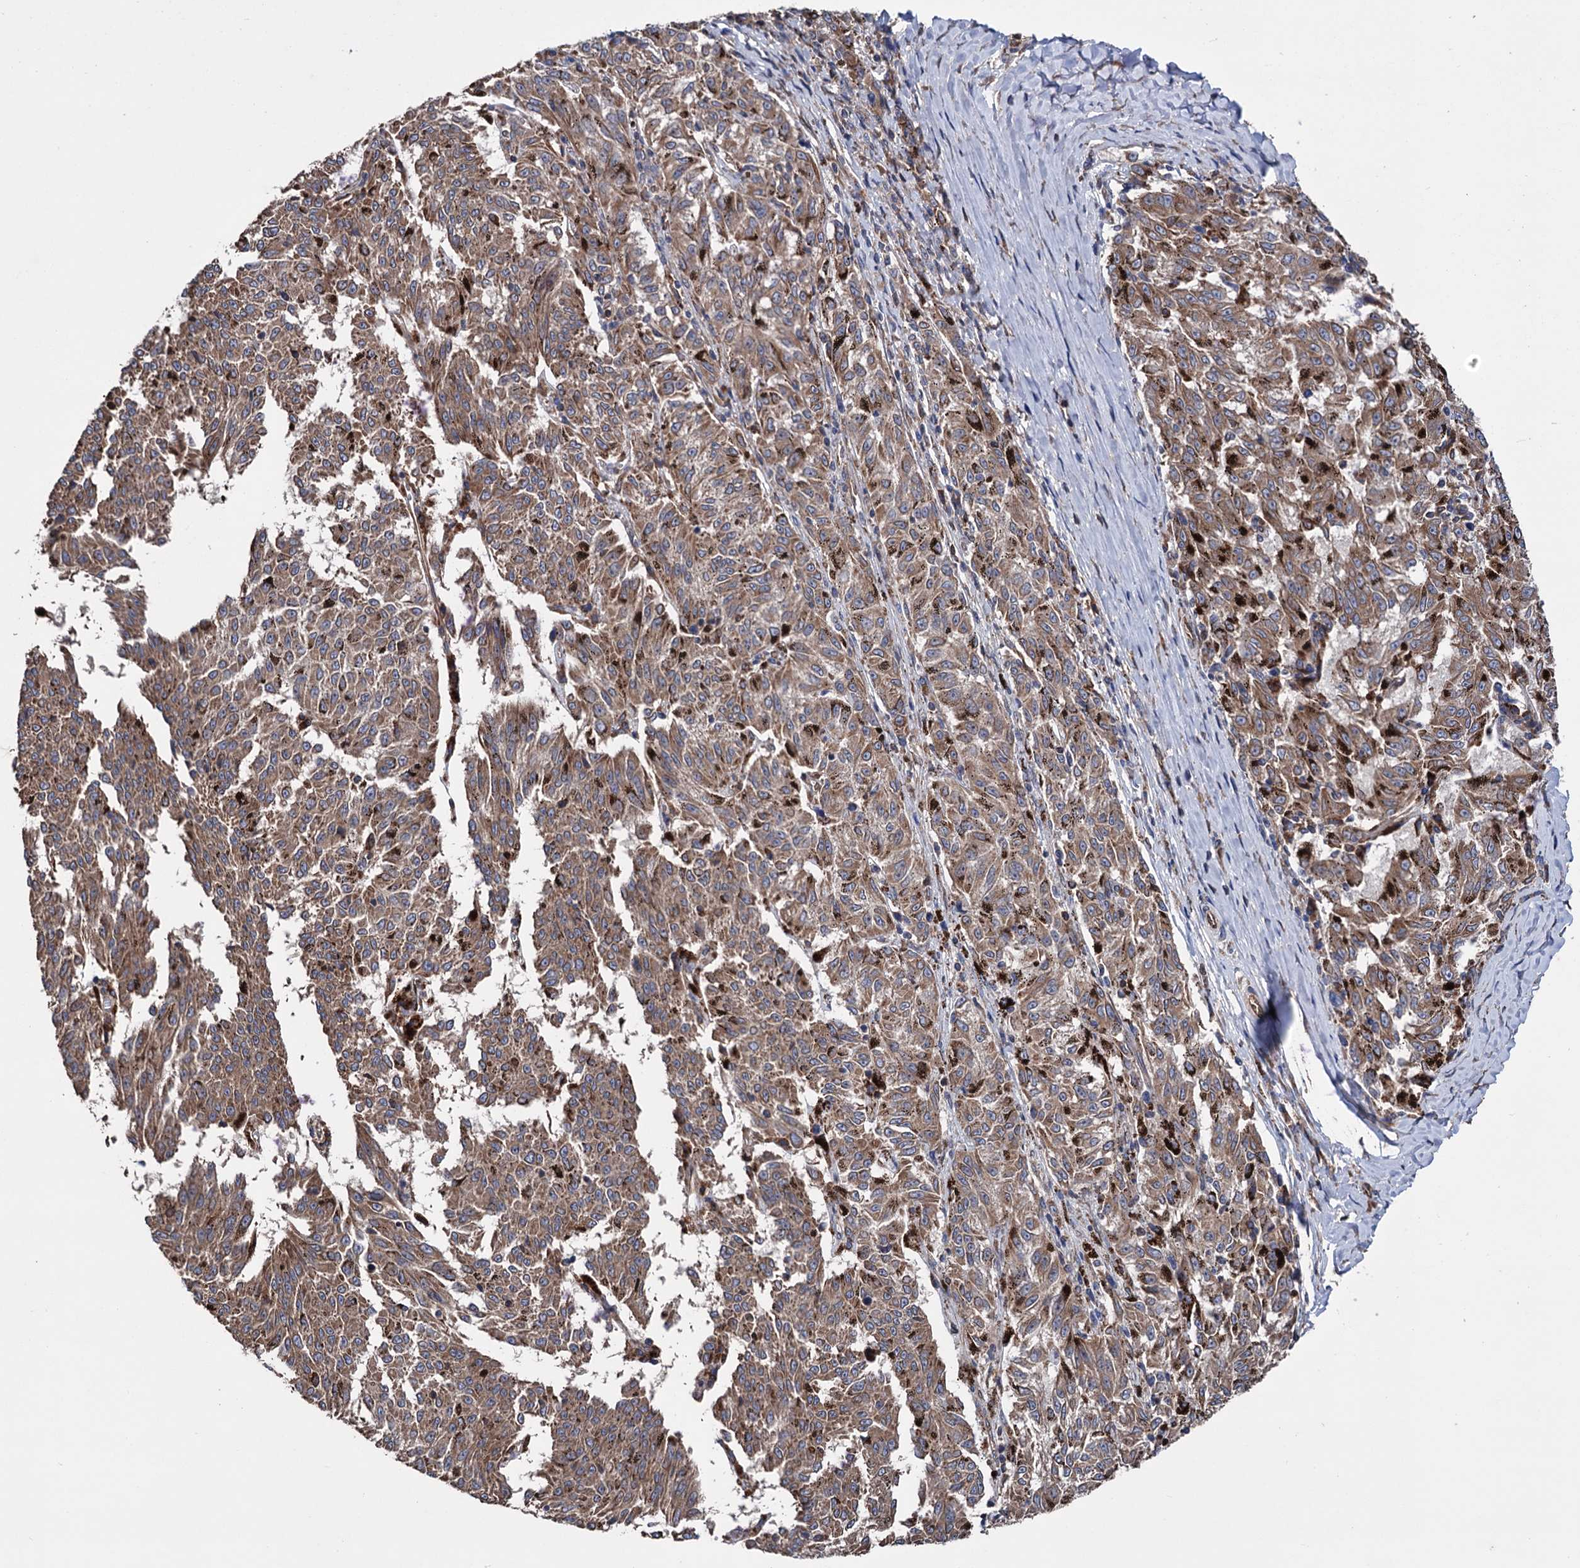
{"staining": {"intensity": "moderate", "quantity": ">75%", "location": "cytoplasmic/membranous"}, "tissue": "melanoma", "cell_type": "Tumor cells", "image_type": "cancer", "snomed": [{"axis": "morphology", "description": "Malignant melanoma, NOS"}, {"axis": "topography", "description": "Skin"}], "caption": "Human malignant melanoma stained with a brown dye exhibits moderate cytoplasmic/membranous positive positivity in approximately >75% of tumor cells.", "gene": "STING1", "patient": {"sex": "female", "age": 72}}